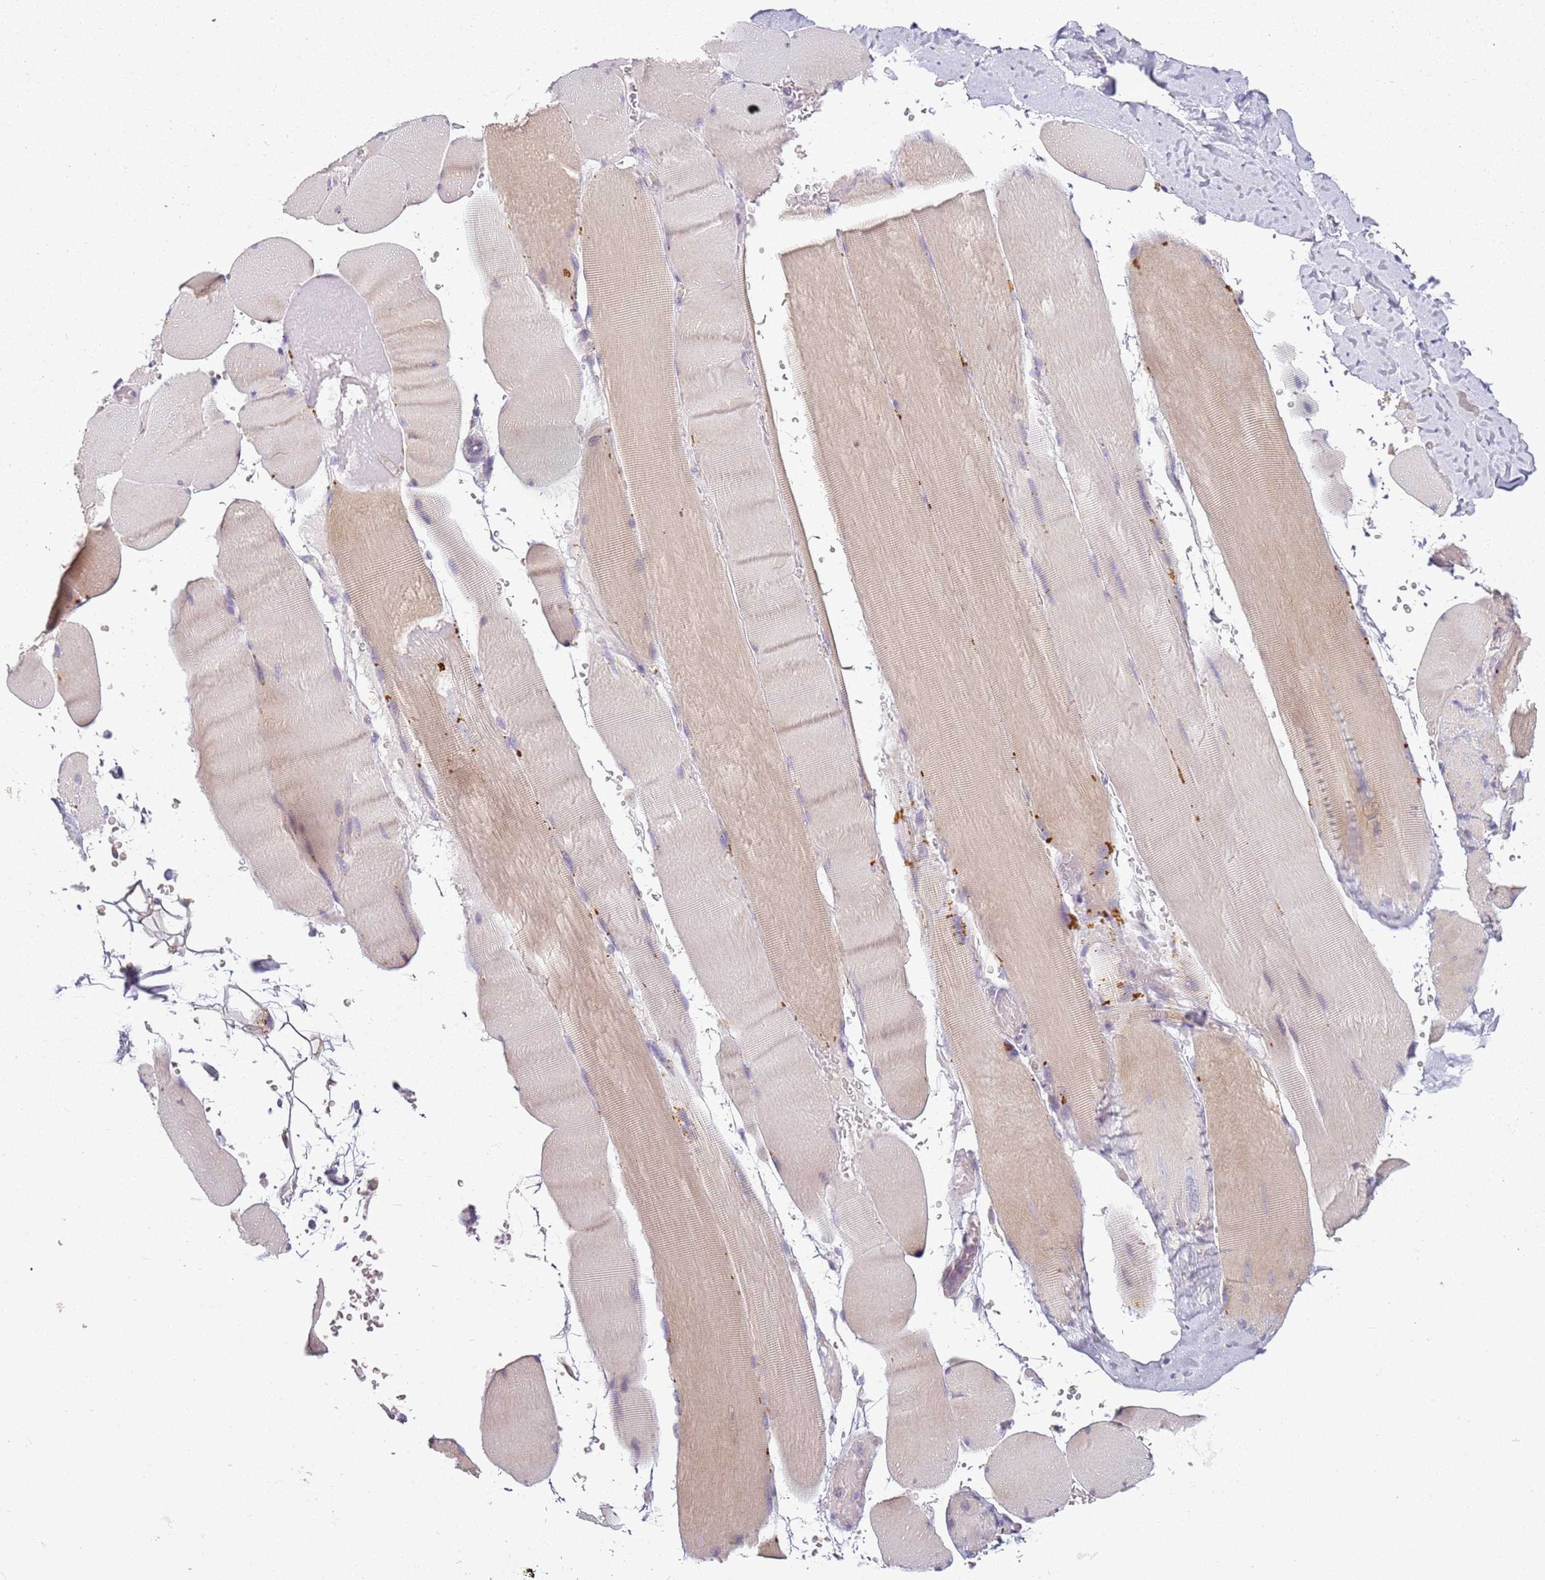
{"staining": {"intensity": "weak", "quantity": "25%-75%", "location": "cytoplasmic/membranous"}, "tissue": "skeletal muscle", "cell_type": "Myocytes", "image_type": "normal", "snomed": [{"axis": "morphology", "description": "Normal tissue, NOS"}, {"axis": "topography", "description": "Skeletal muscle"}, {"axis": "topography", "description": "Head-Neck"}], "caption": "A photomicrograph of human skeletal muscle stained for a protein demonstrates weak cytoplasmic/membranous brown staining in myocytes.", "gene": "RPS28", "patient": {"sex": "male", "age": 66}}